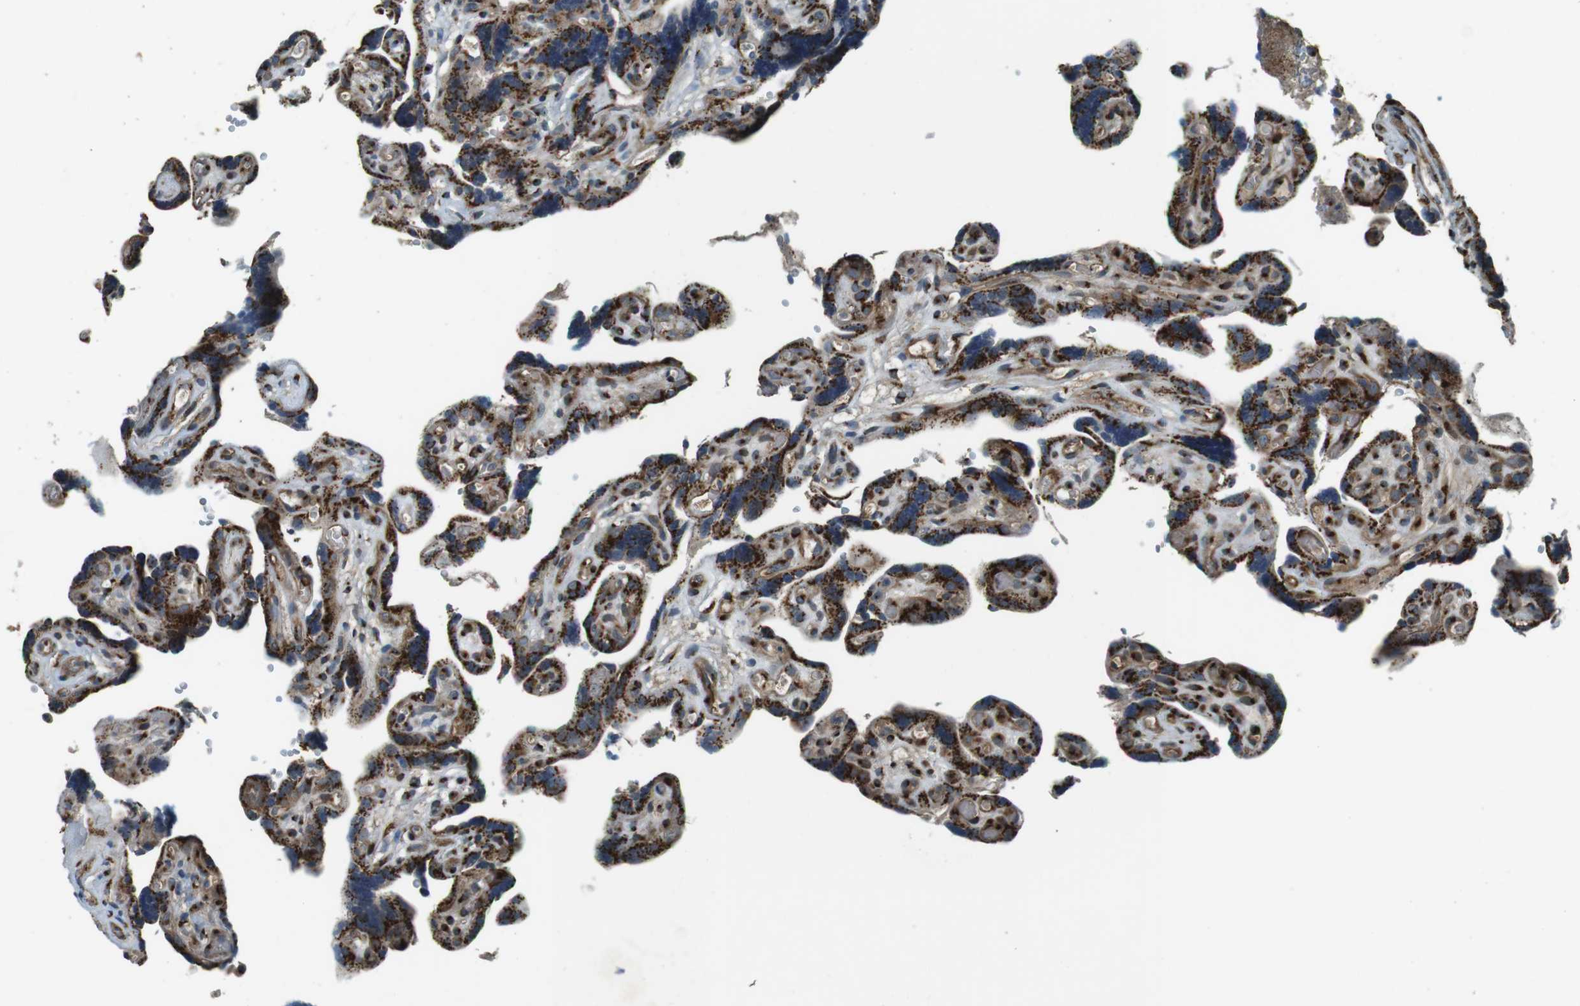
{"staining": {"intensity": "strong", "quantity": ">75%", "location": "cytoplasmic/membranous"}, "tissue": "placenta", "cell_type": "Trophoblastic cells", "image_type": "normal", "snomed": [{"axis": "morphology", "description": "Normal tissue, NOS"}, {"axis": "topography", "description": "Placenta"}], "caption": "This image shows immunohistochemistry (IHC) staining of benign human placenta, with high strong cytoplasmic/membranous expression in approximately >75% of trophoblastic cells.", "gene": "TMEM115", "patient": {"sex": "female", "age": 30}}